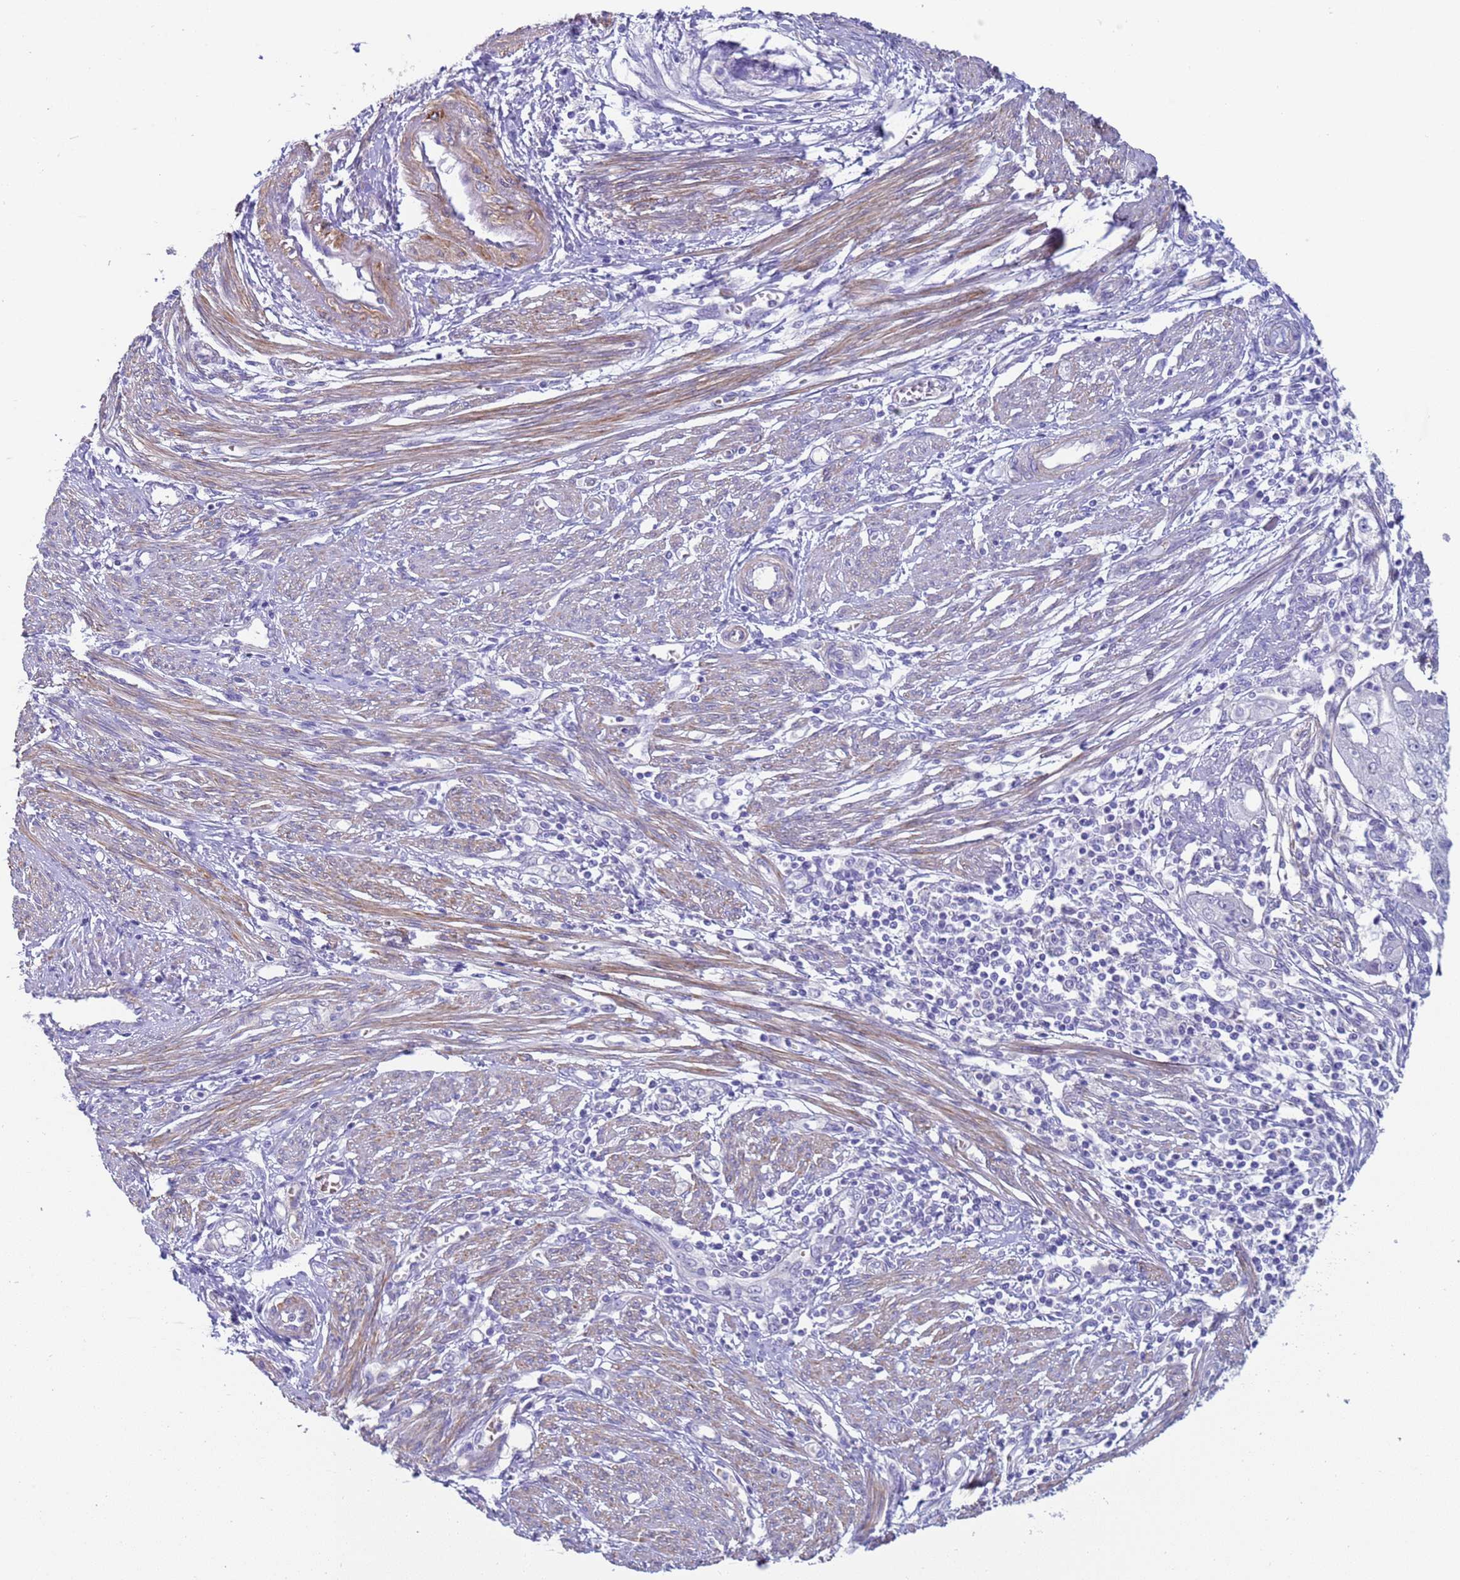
{"staining": {"intensity": "negative", "quantity": "none", "location": "none"}, "tissue": "endometrial cancer", "cell_type": "Tumor cells", "image_type": "cancer", "snomed": [{"axis": "morphology", "description": "Adenocarcinoma, NOS"}, {"axis": "topography", "description": "Endometrium"}], "caption": "Adenocarcinoma (endometrial) was stained to show a protein in brown. There is no significant positivity in tumor cells.", "gene": "KBTBD3", "patient": {"sex": "female", "age": 56}}